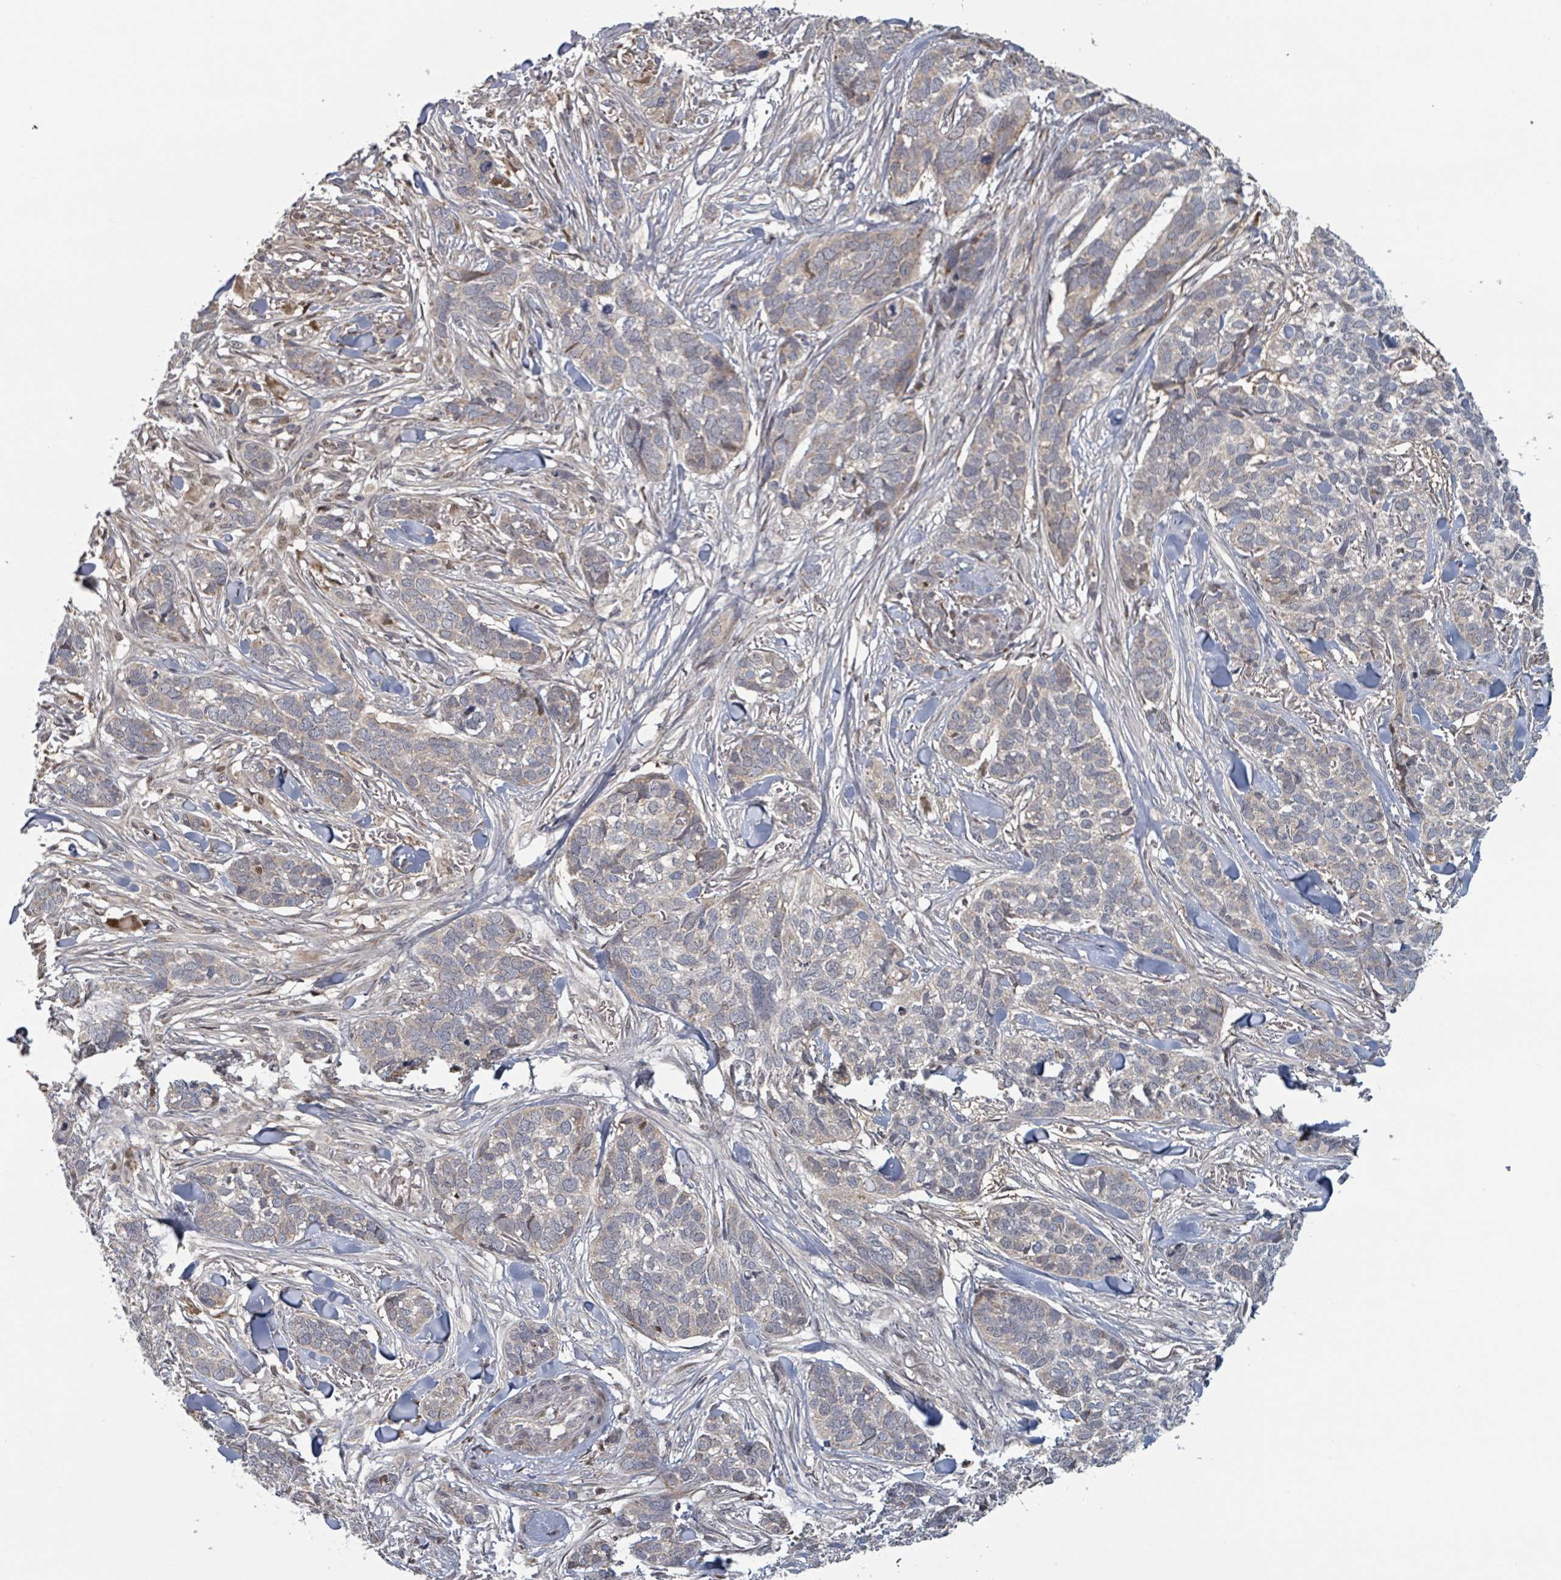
{"staining": {"intensity": "weak", "quantity": "25%-75%", "location": "cytoplasmic/membranous"}, "tissue": "skin cancer", "cell_type": "Tumor cells", "image_type": "cancer", "snomed": [{"axis": "morphology", "description": "Basal cell carcinoma"}, {"axis": "topography", "description": "Skin"}], "caption": "Immunohistochemistry micrograph of neoplastic tissue: skin basal cell carcinoma stained using immunohistochemistry (IHC) exhibits low levels of weak protein expression localized specifically in the cytoplasmic/membranous of tumor cells, appearing as a cytoplasmic/membranous brown color.", "gene": "HIVEP1", "patient": {"sex": "male", "age": 86}}